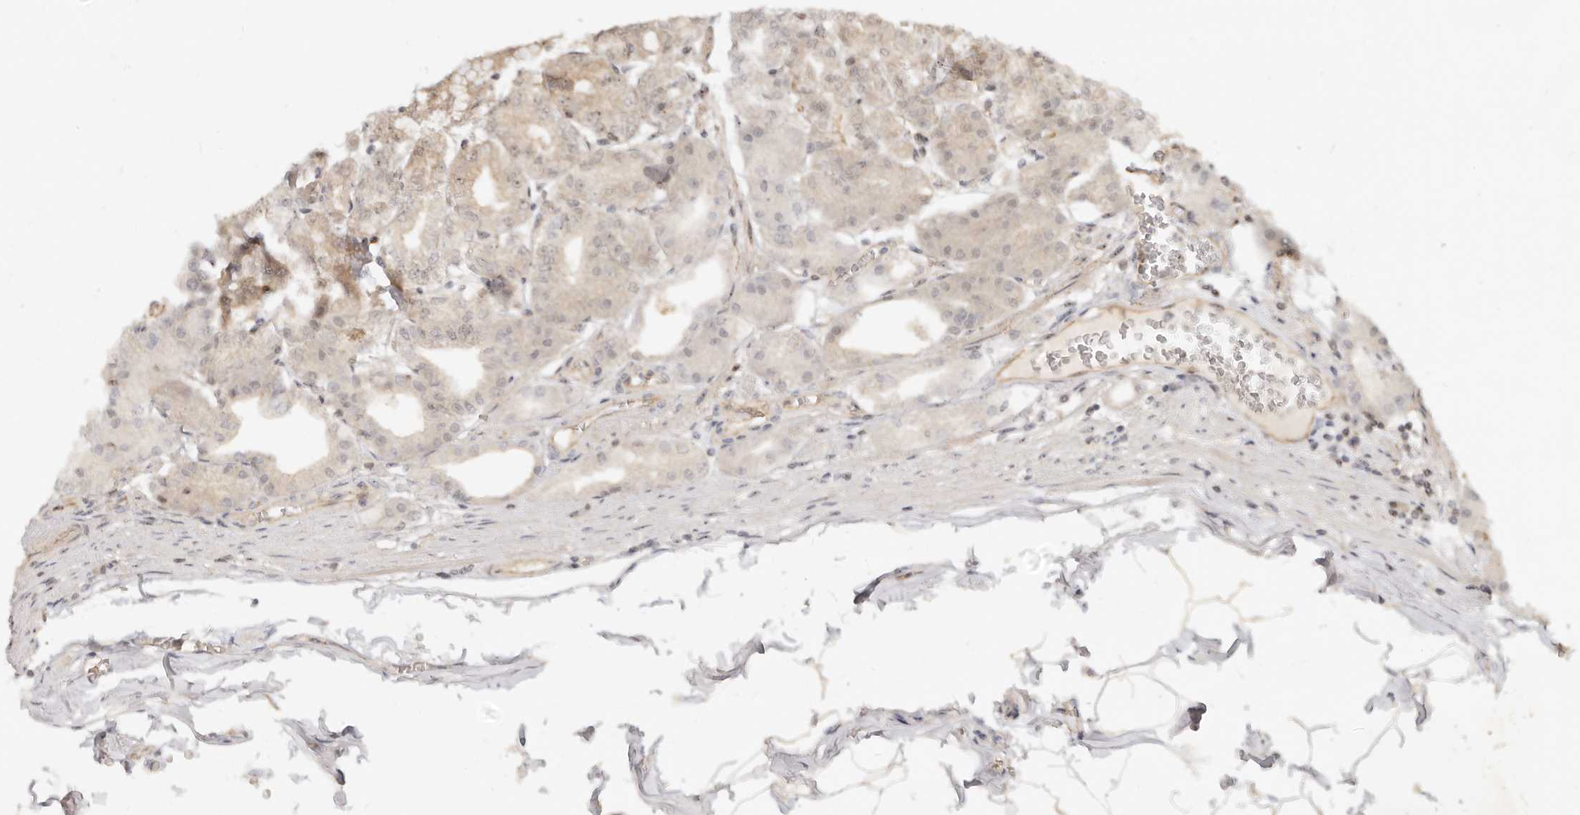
{"staining": {"intensity": "moderate", "quantity": "25%-75%", "location": "nuclear"}, "tissue": "stomach", "cell_type": "Glandular cells", "image_type": "normal", "snomed": [{"axis": "morphology", "description": "Normal tissue, NOS"}, {"axis": "topography", "description": "Stomach, lower"}], "caption": "Human stomach stained for a protein (brown) demonstrates moderate nuclear positive positivity in about 25%-75% of glandular cells.", "gene": "BAP1", "patient": {"sex": "male", "age": 71}}